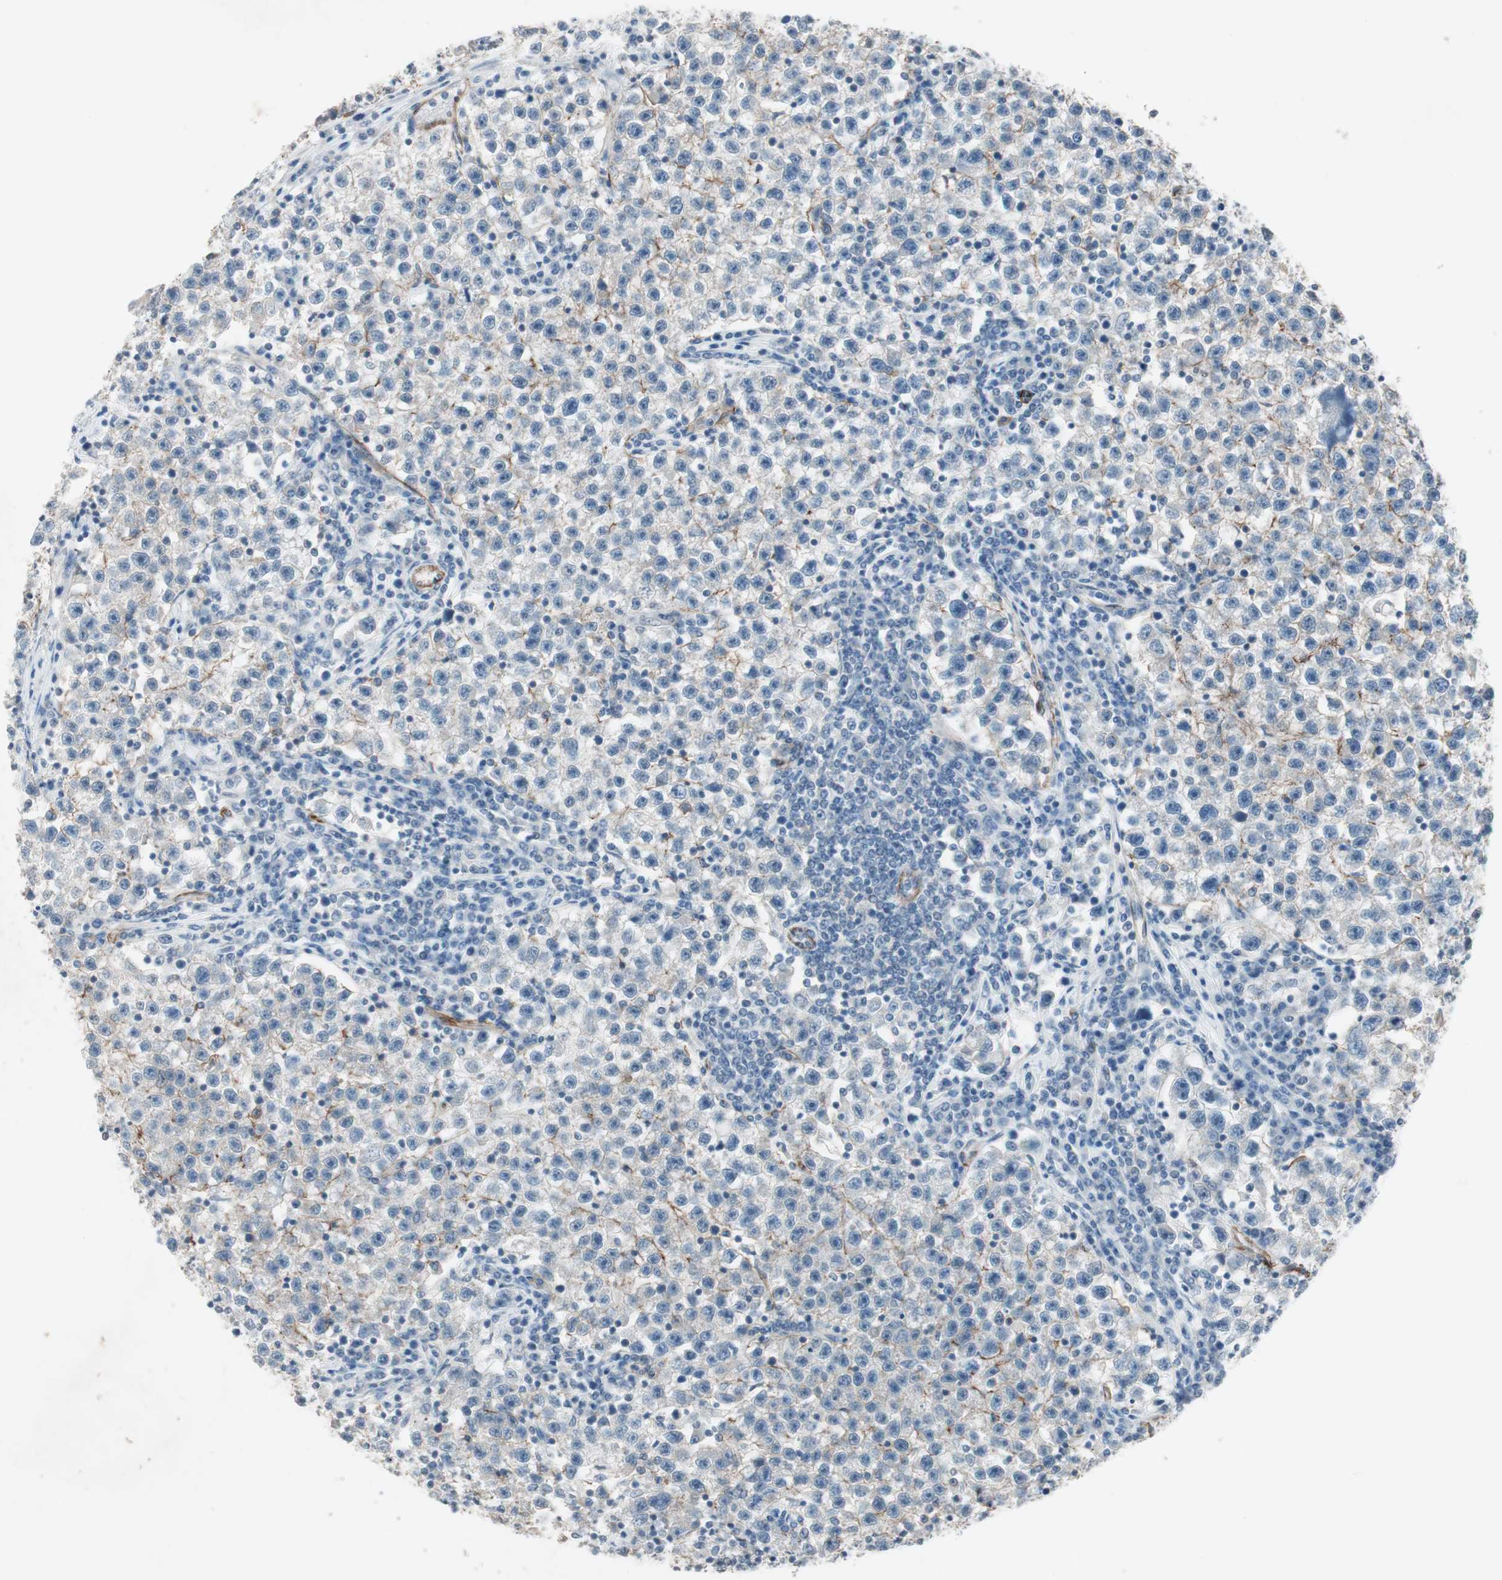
{"staining": {"intensity": "weak", "quantity": "25%-75%", "location": "cytoplasmic/membranous"}, "tissue": "testis cancer", "cell_type": "Tumor cells", "image_type": "cancer", "snomed": [{"axis": "morphology", "description": "Seminoma, NOS"}, {"axis": "topography", "description": "Testis"}], "caption": "Human testis cancer stained for a protein (brown) reveals weak cytoplasmic/membranous positive expression in approximately 25%-75% of tumor cells.", "gene": "ITGB4", "patient": {"sex": "male", "age": 22}}